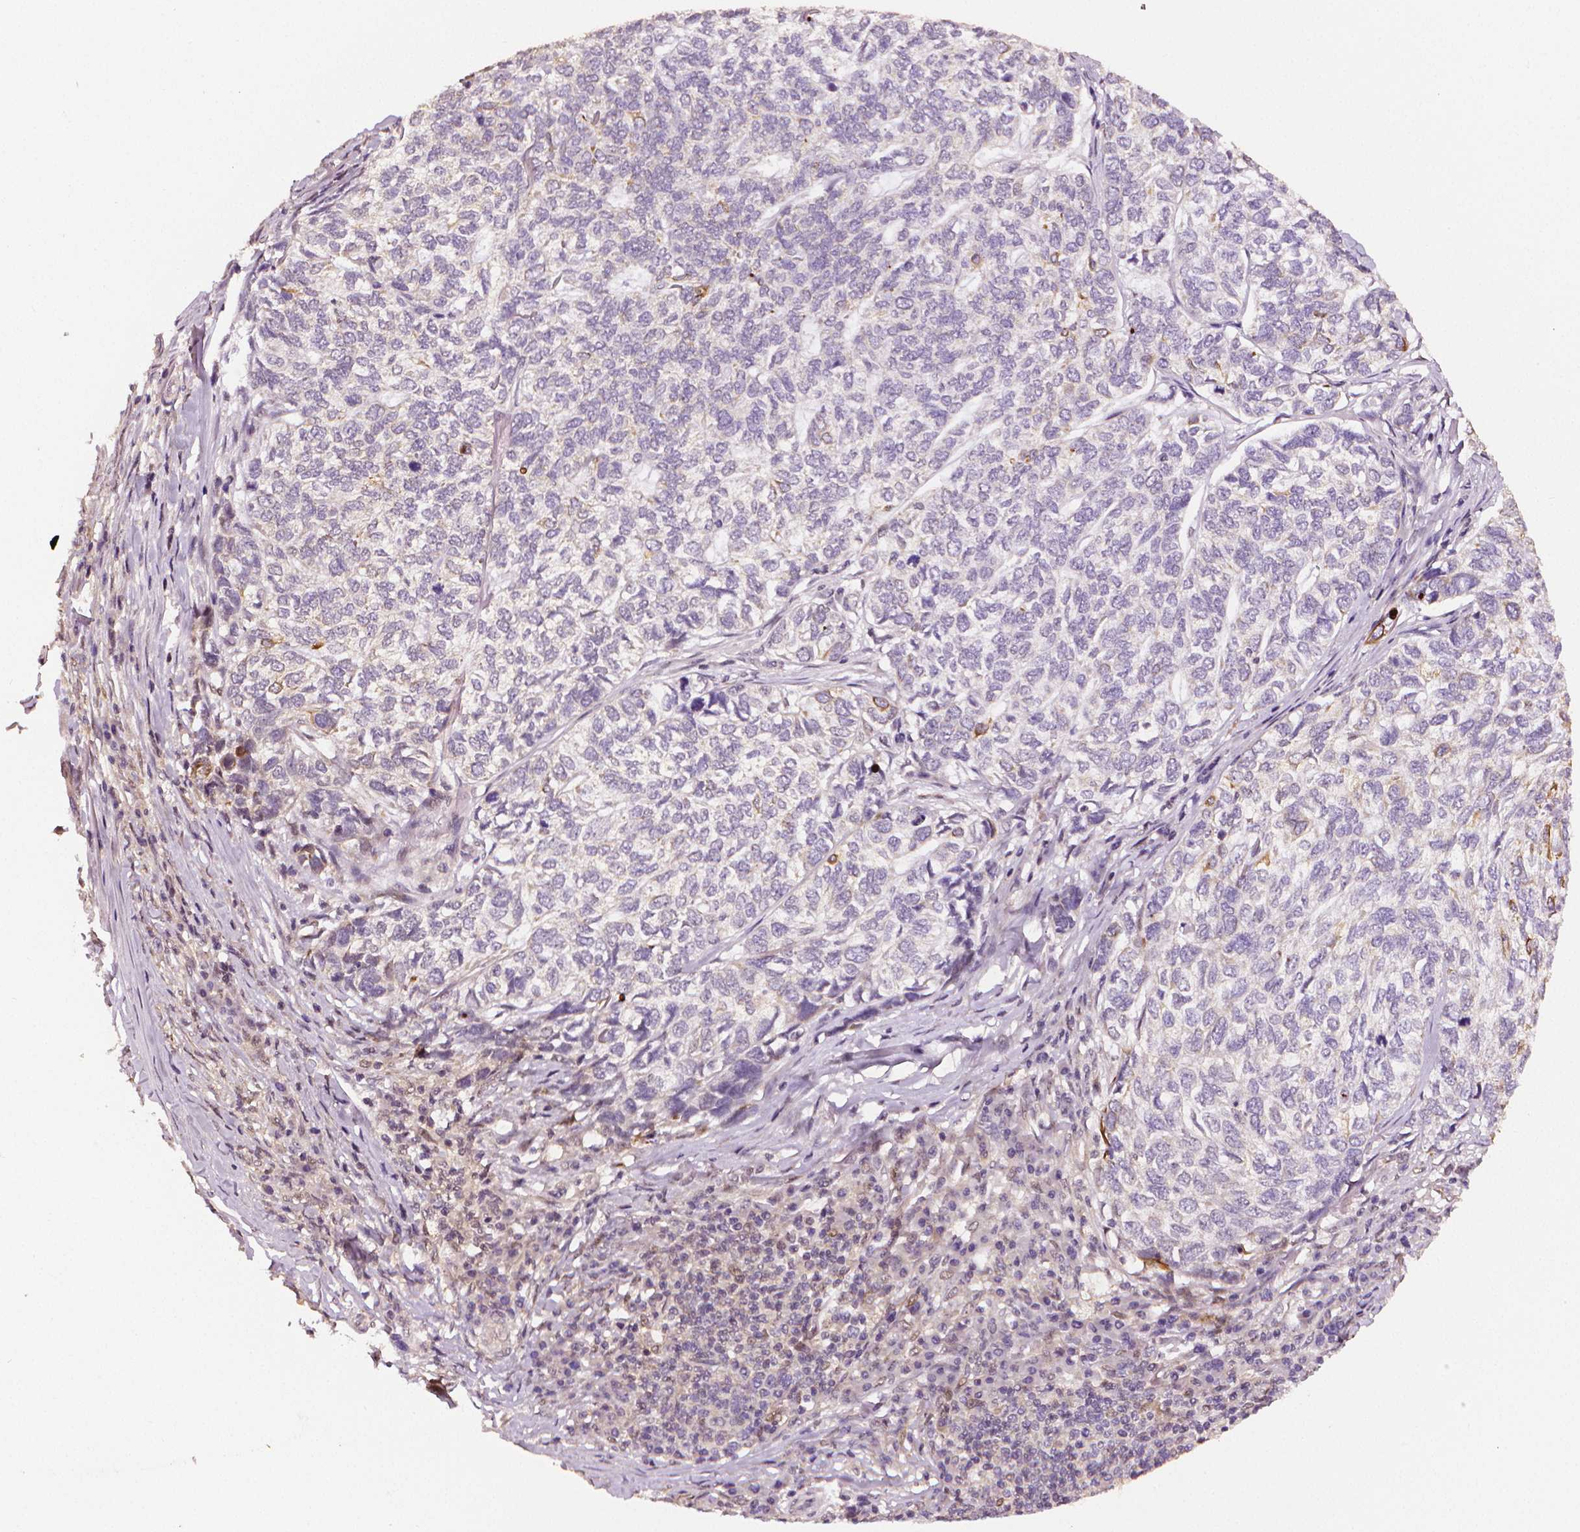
{"staining": {"intensity": "moderate", "quantity": "<25%", "location": "cytoplasmic/membranous"}, "tissue": "skin cancer", "cell_type": "Tumor cells", "image_type": "cancer", "snomed": [{"axis": "morphology", "description": "Basal cell carcinoma"}, {"axis": "topography", "description": "Skin"}], "caption": "High-power microscopy captured an immunohistochemistry micrograph of skin cancer (basal cell carcinoma), revealing moderate cytoplasmic/membranous staining in approximately <25% of tumor cells.", "gene": "STAT3", "patient": {"sex": "female", "age": 65}}